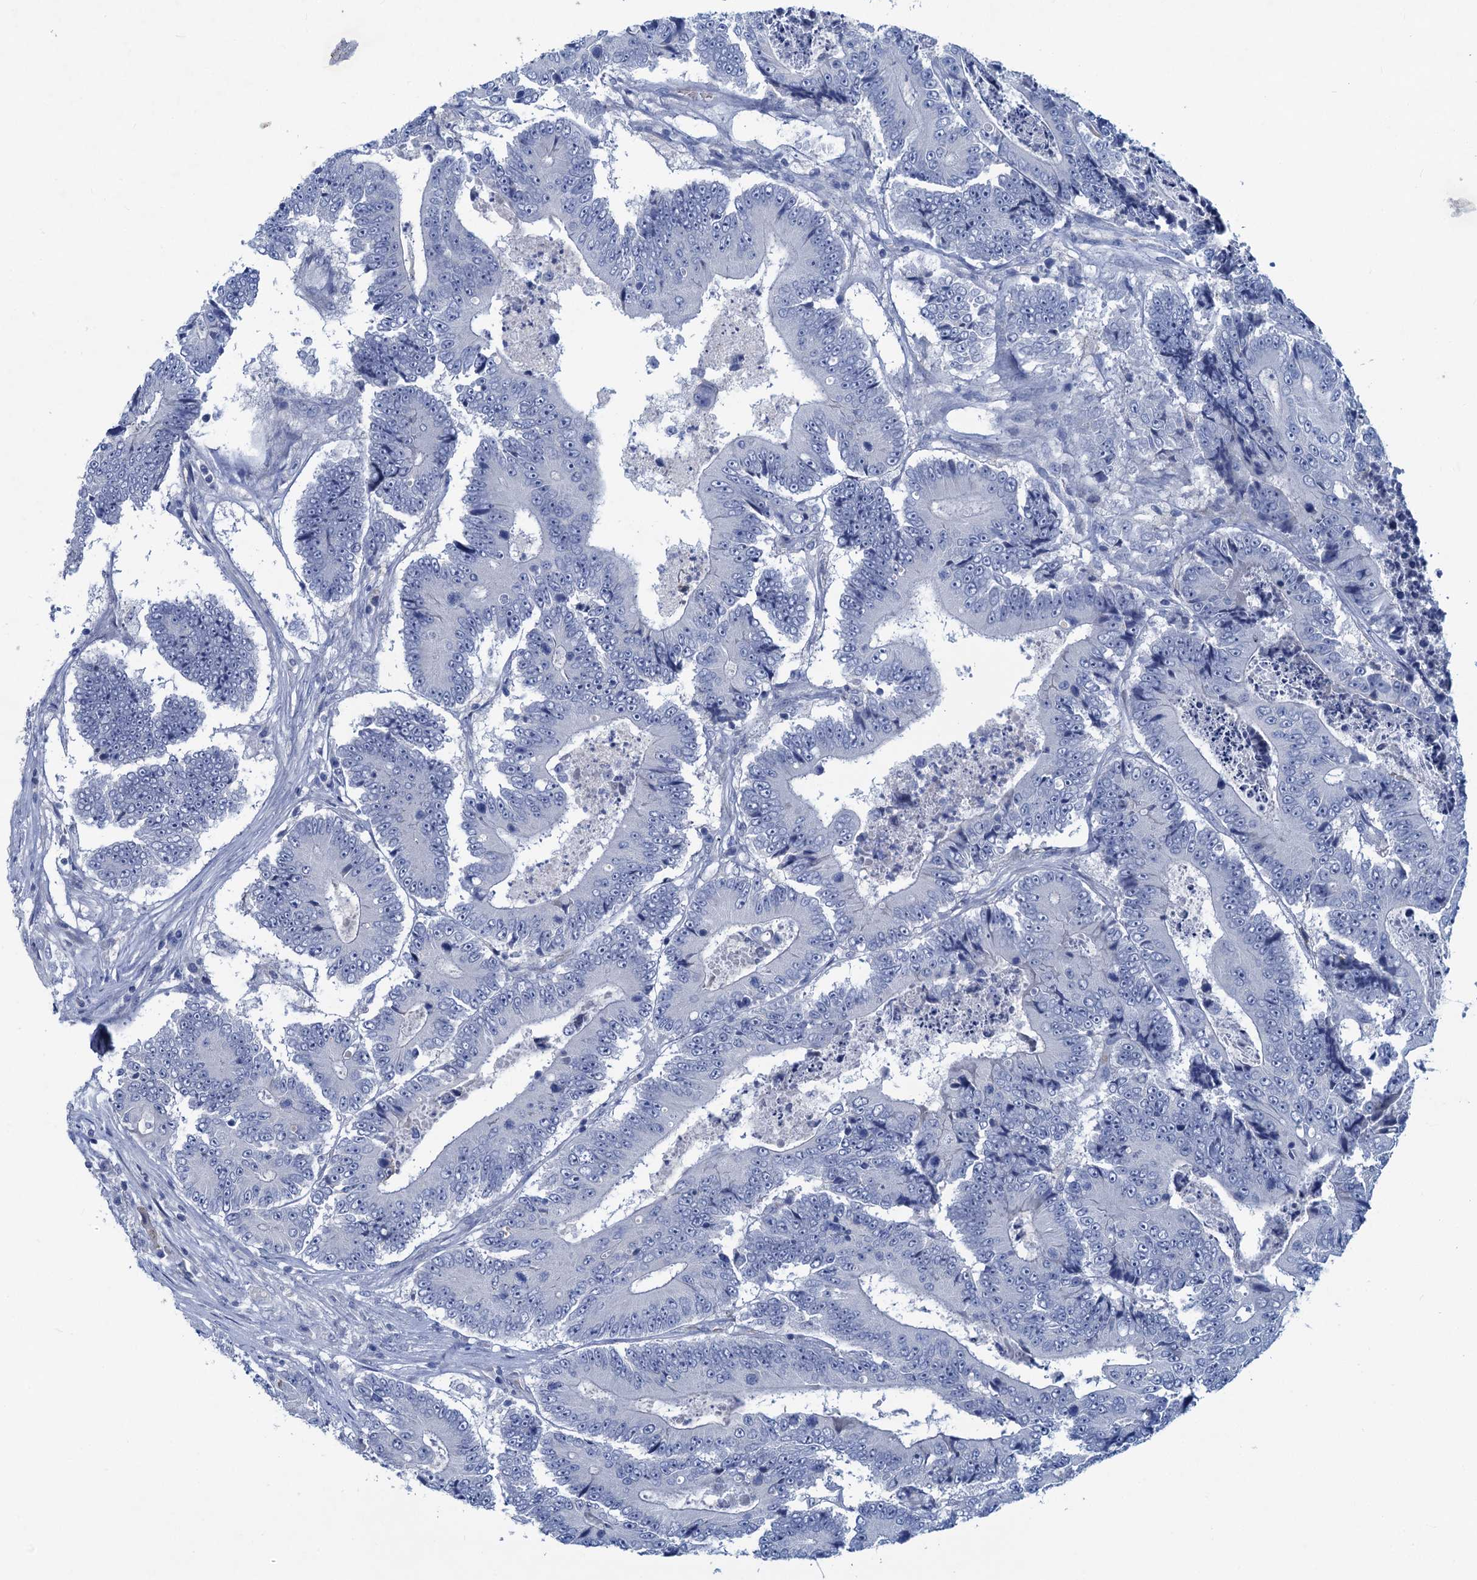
{"staining": {"intensity": "negative", "quantity": "none", "location": "none"}, "tissue": "colorectal cancer", "cell_type": "Tumor cells", "image_type": "cancer", "snomed": [{"axis": "morphology", "description": "Adenocarcinoma, NOS"}, {"axis": "topography", "description": "Colon"}], "caption": "A high-resolution photomicrograph shows immunohistochemistry staining of adenocarcinoma (colorectal), which displays no significant expression in tumor cells.", "gene": "RTKN2", "patient": {"sex": "male", "age": 83}}